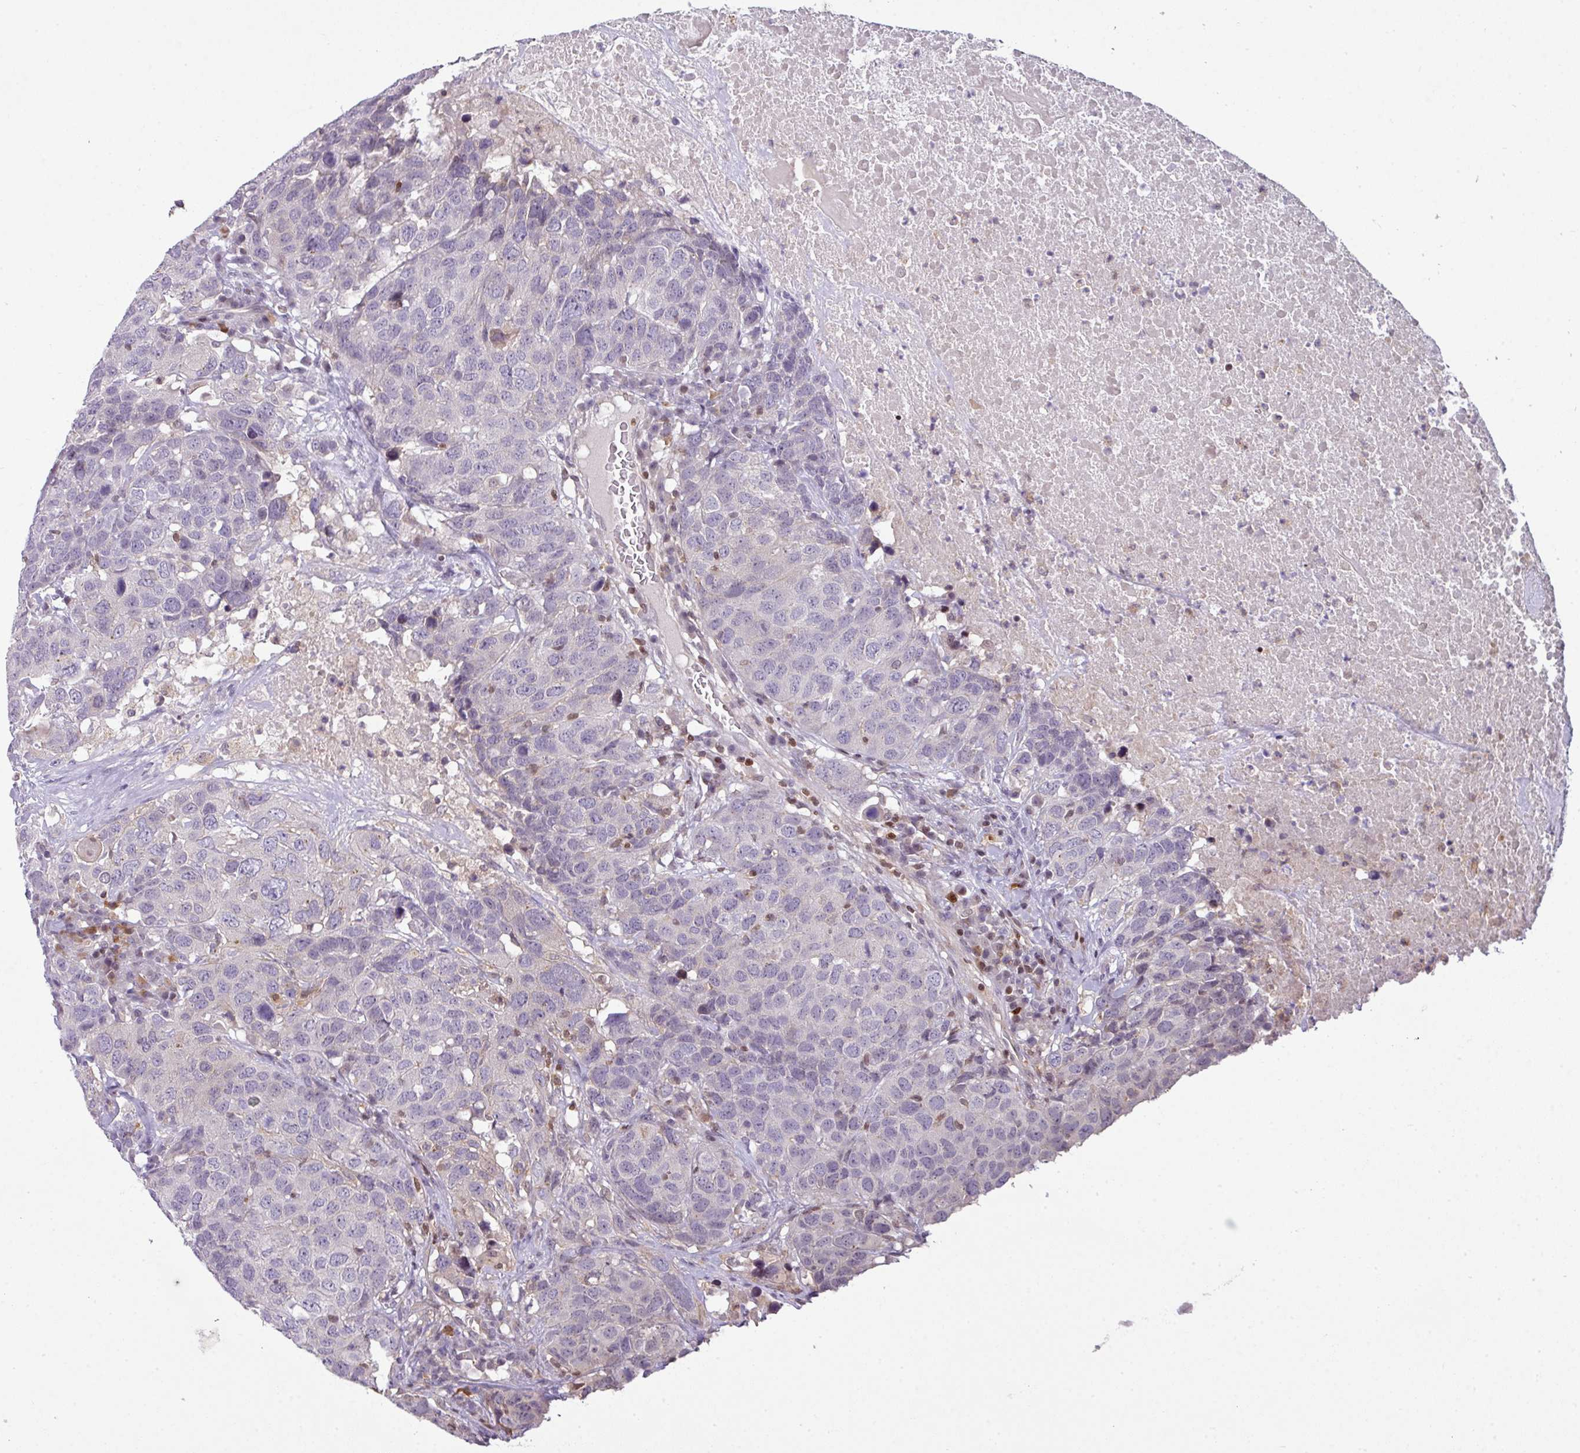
{"staining": {"intensity": "negative", "quantity": "none", "location": "none"}, "tissue": "head and neck cancer", "cell_type": "Tumor cells", "image_type": "cancer", "snomed": [{"axis": "morphology", "description": "Squamous cell carcinoma, NOS"}, {"axis": "topography", "description": "Head-Neck"}], "caption": "Head and neck squamous cell carcinoma was stained to show a protein in brown. There is no significant expression in tumor cells. (DAB immunohistochemistry (IHC) with hematoxylin counter stain).", "gene": "STAT5A", "patient": {"sex": "male", "age": 66}}